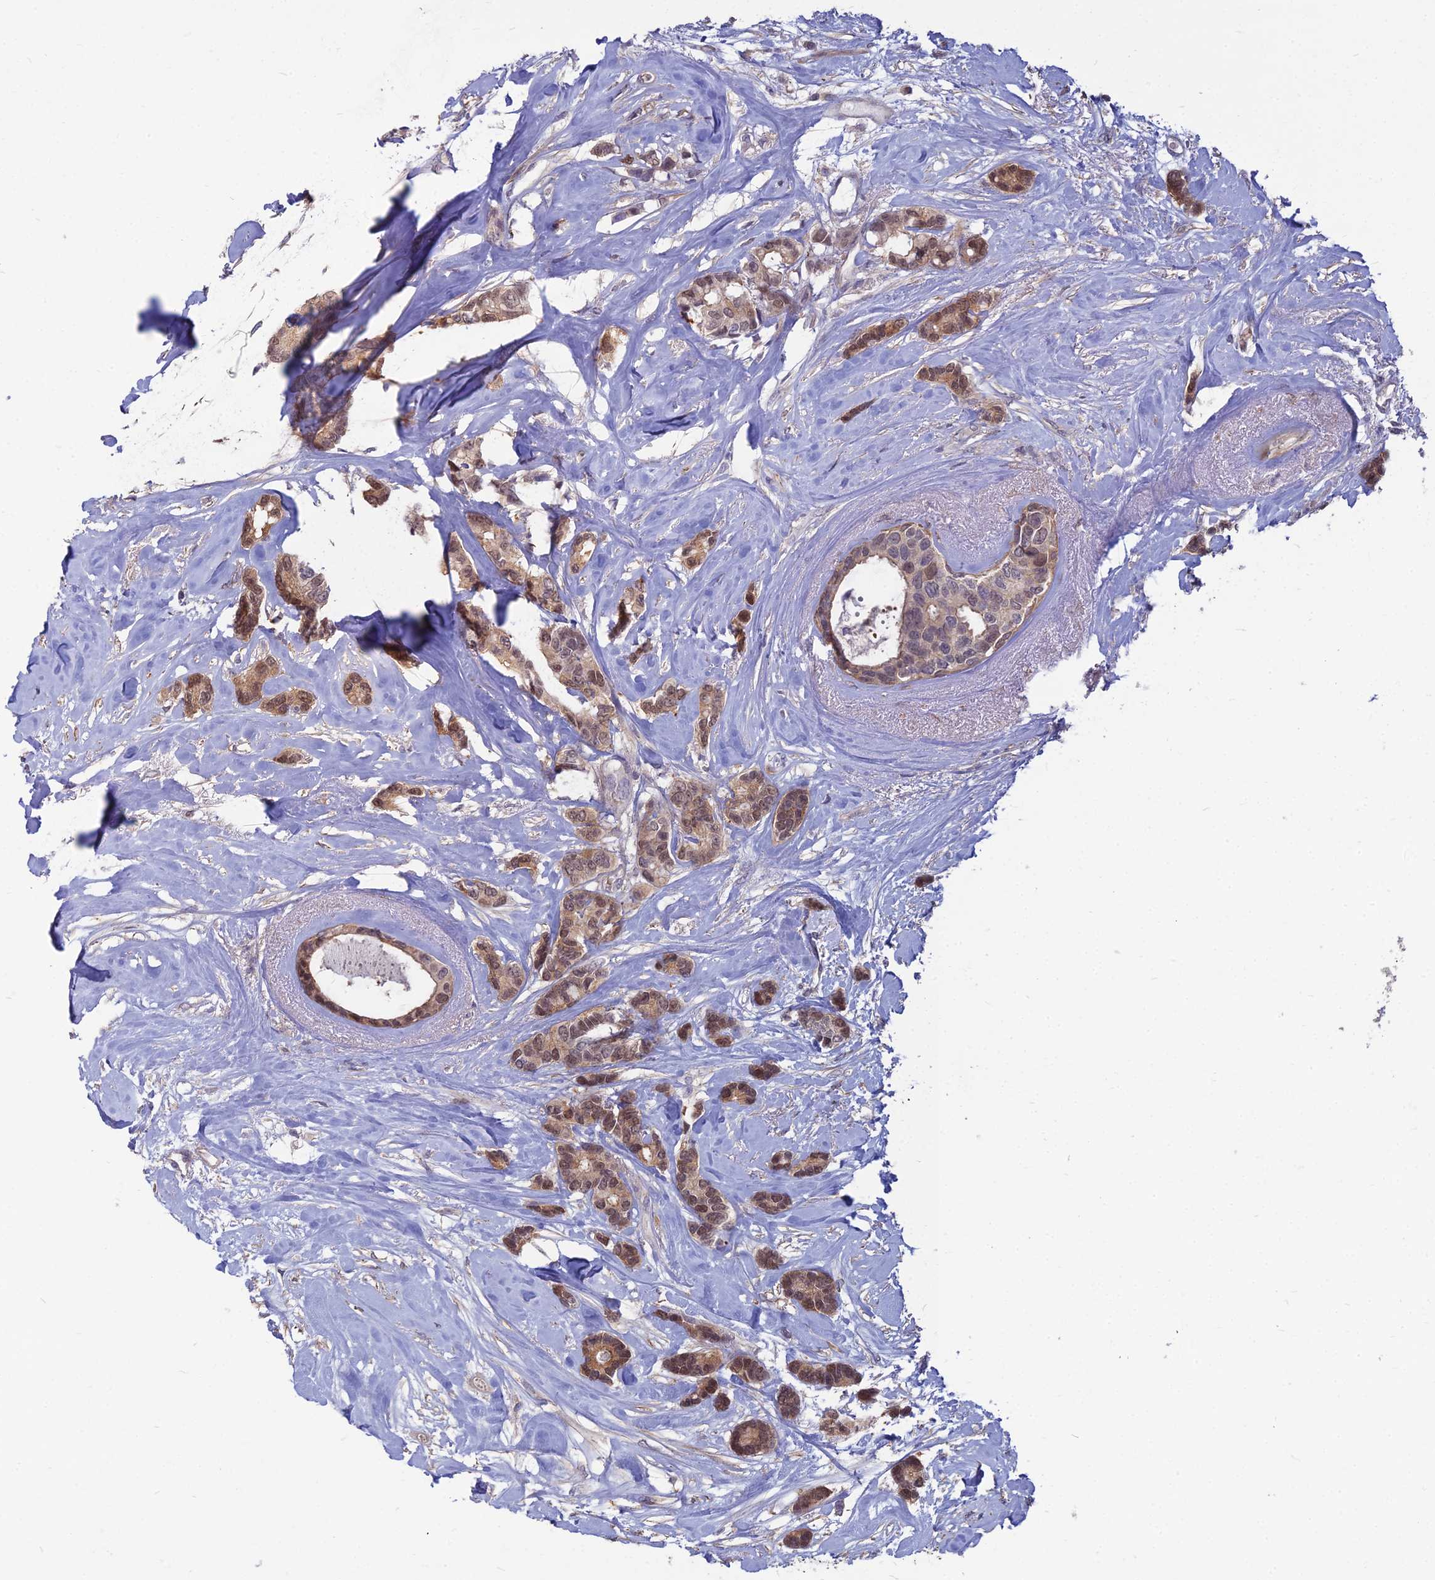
{"staining": {"intensity": "moderate", "quantity": ">75%", "location": "cytoplasmic/membranous,nuclear"}, "tissue": "breast cancer", "cell_type": "Tumor cells", "image_type": "cancer", "snomed": [{"axis": "morphology", "description": "Duct carcinoma"}, {"axis": "topography", "description": "Breast"}], "caption": "The photomicrograph demonstrates staining of breast cancer (invasive ductal carcinoma), revealing moderate cytoplasmic/membranous and nuclear protein staining (brown color) within tumor cells.", "gene": "OPA3", "patient": {"sex": "female", "age": 87}}